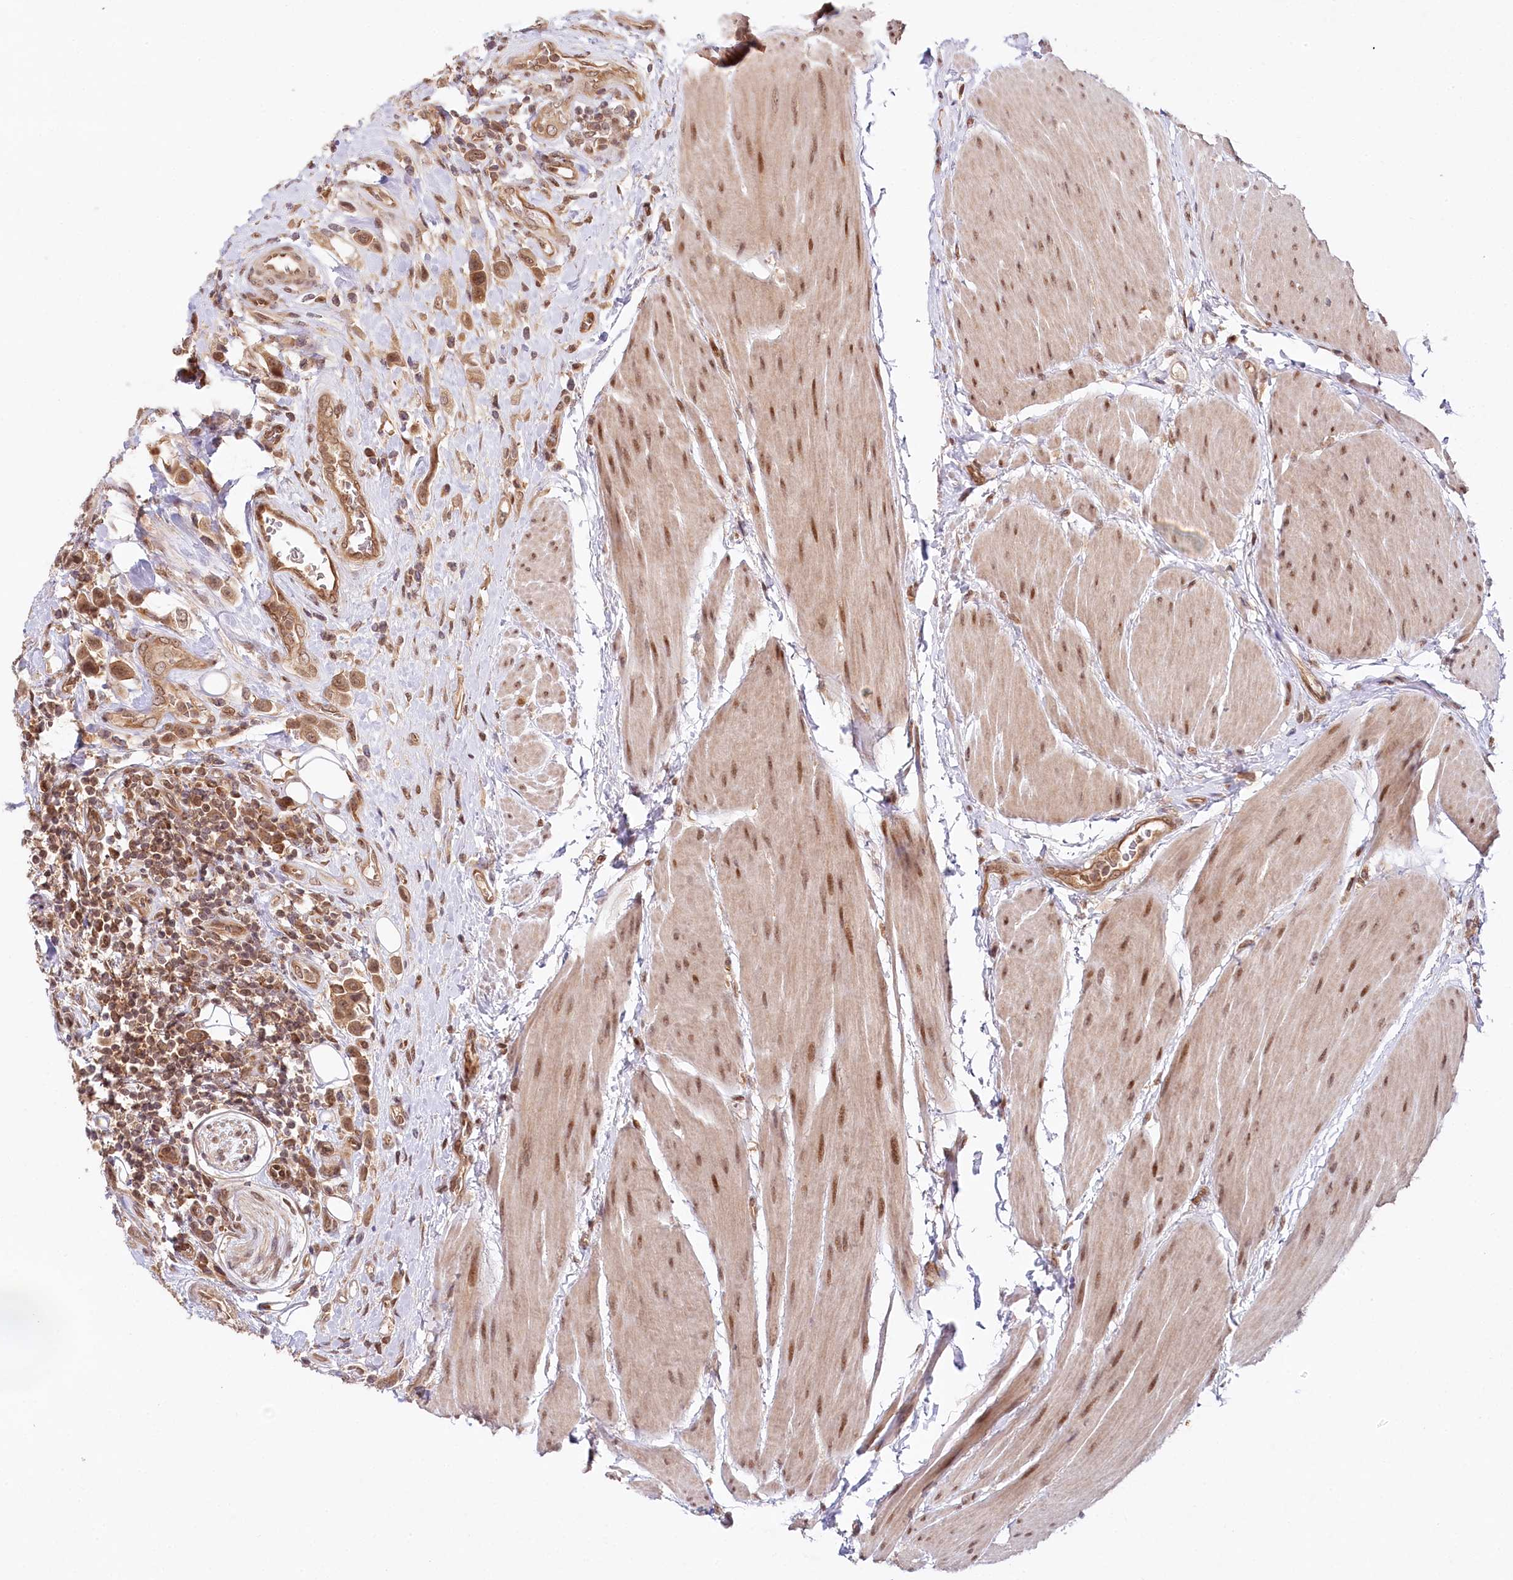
{"staining": {"intensity": "moderate", "quantity": ">75%", "location": "cytoplasmic/membranous,nuclear"}, "tissue": "urothelial cancer", "cell_type": "Tumor cells", "image_type": "cancer", "snomed": [{"axis": "morphology", "description": "Urothelial carcinoma, High grade"}, {"axis": "topography", "description": "Urinary bladder"}], "caption": "A high-resolution micrograph shows immunohistochemistry (IHC) staining of high-grade urothelial carcinoma, which reveals moderate cytoplasmic/membranous and nuclear positivity in approximately >75% of tumor cells. (Brightfield microscopy of DAB IHC at high magnification).", "gene": "CCDC65", "patient": {"sex": "male", "age": 50}}